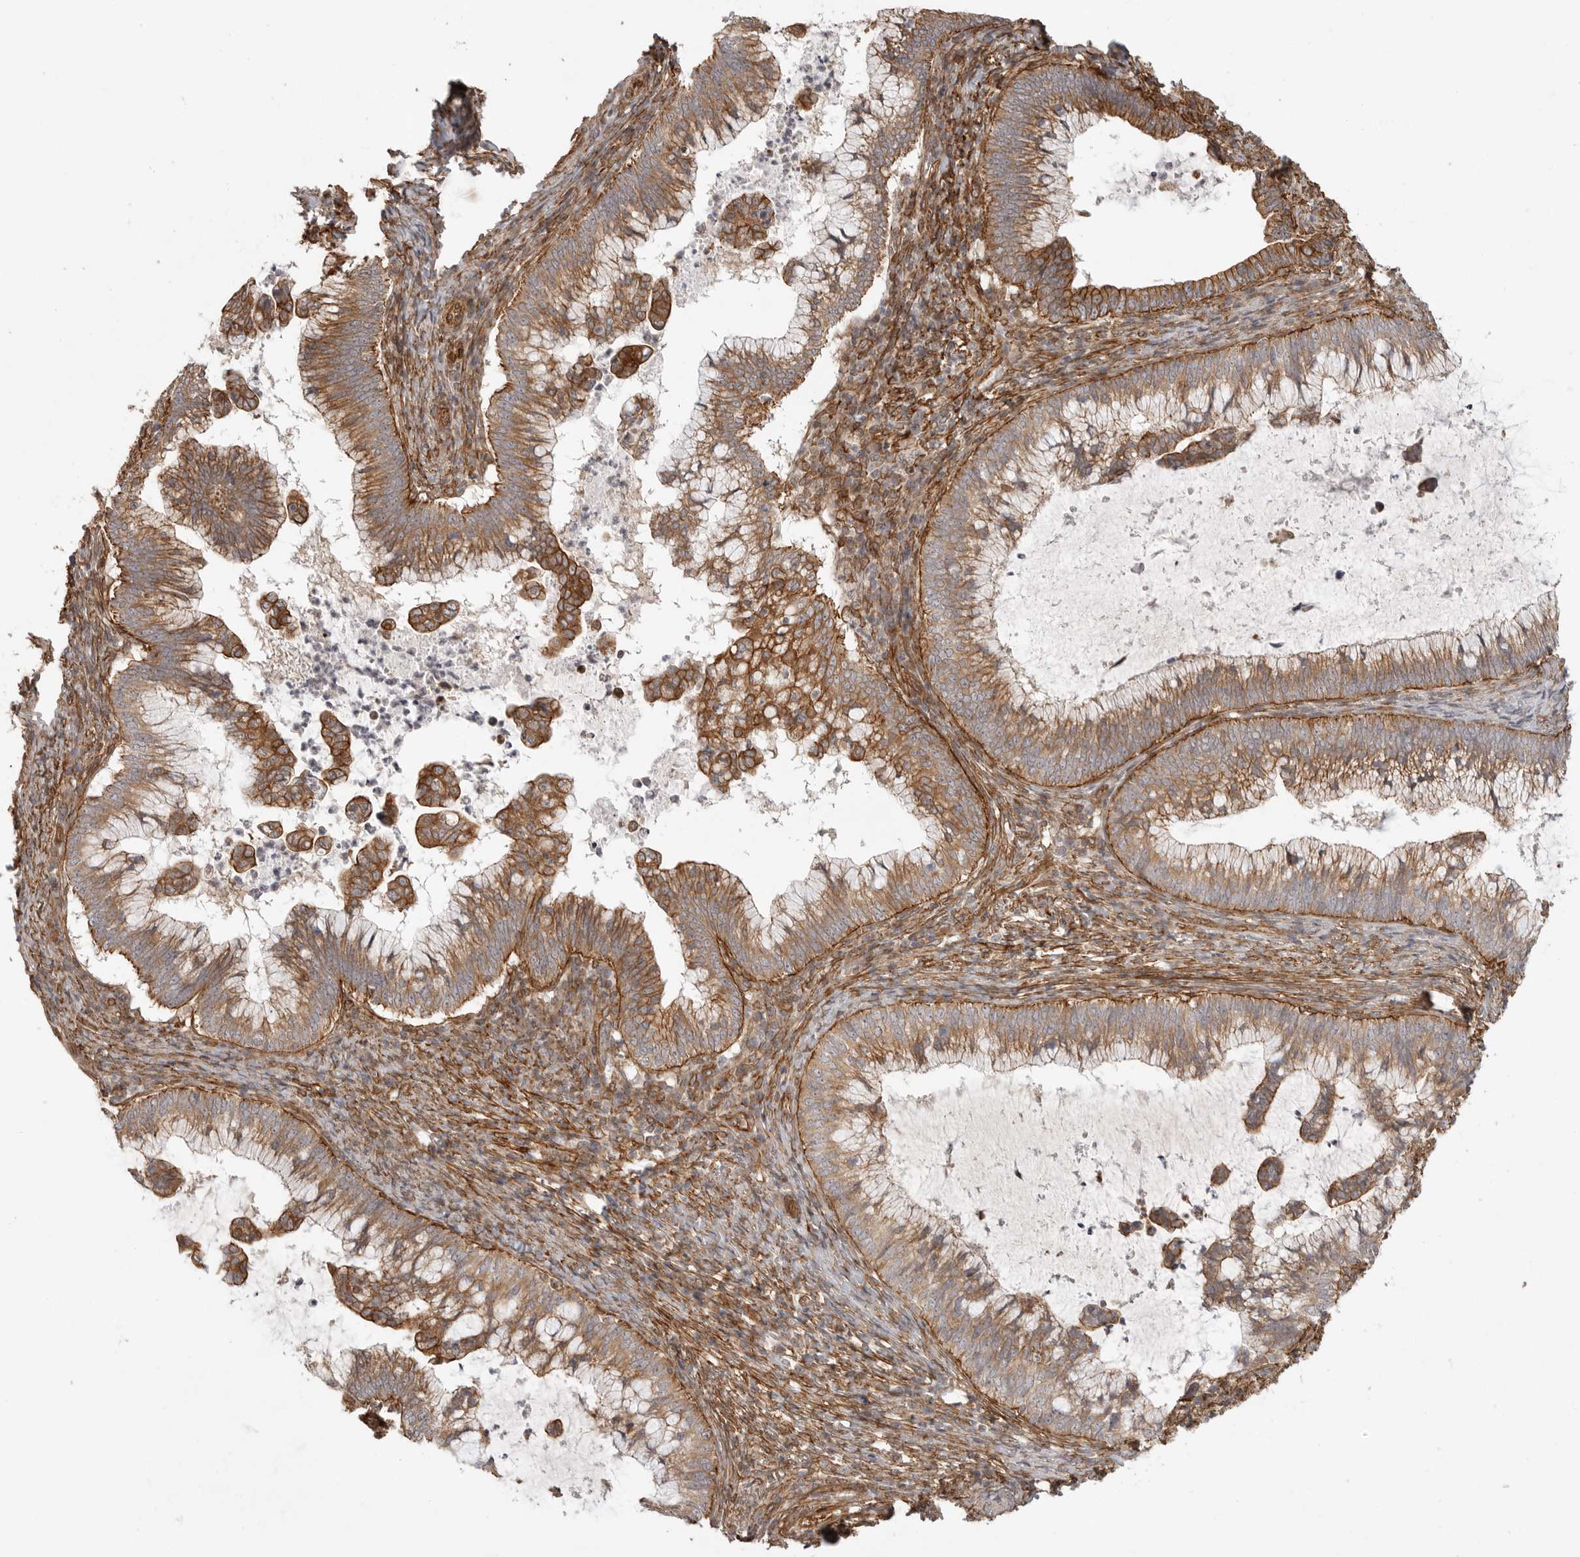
{"staining": {"intensity": "moderate", "quantity": ">75%", "location": "cytoplasmic/membranous"}, "tissue": "cervical cancer", "cell_type": "Tumor cells", "image_type": "cancer", "snomed": [{"axis": "morphology", "description": "Adenocarcinoma, NOS"}, {"axis": "topography", "description": "Cervix"}], "caption": "This photomicrograph reveals cervical adenocarcinoma stained with immunohistochemistry to label a protein in brown. The cytoplasmic/membranous of tumor cells show moderate positivity for the protein. Nuclei are counter-stained blue.", "gene": "ATOH7", "patient": {"sex": "female", "age": 36}}